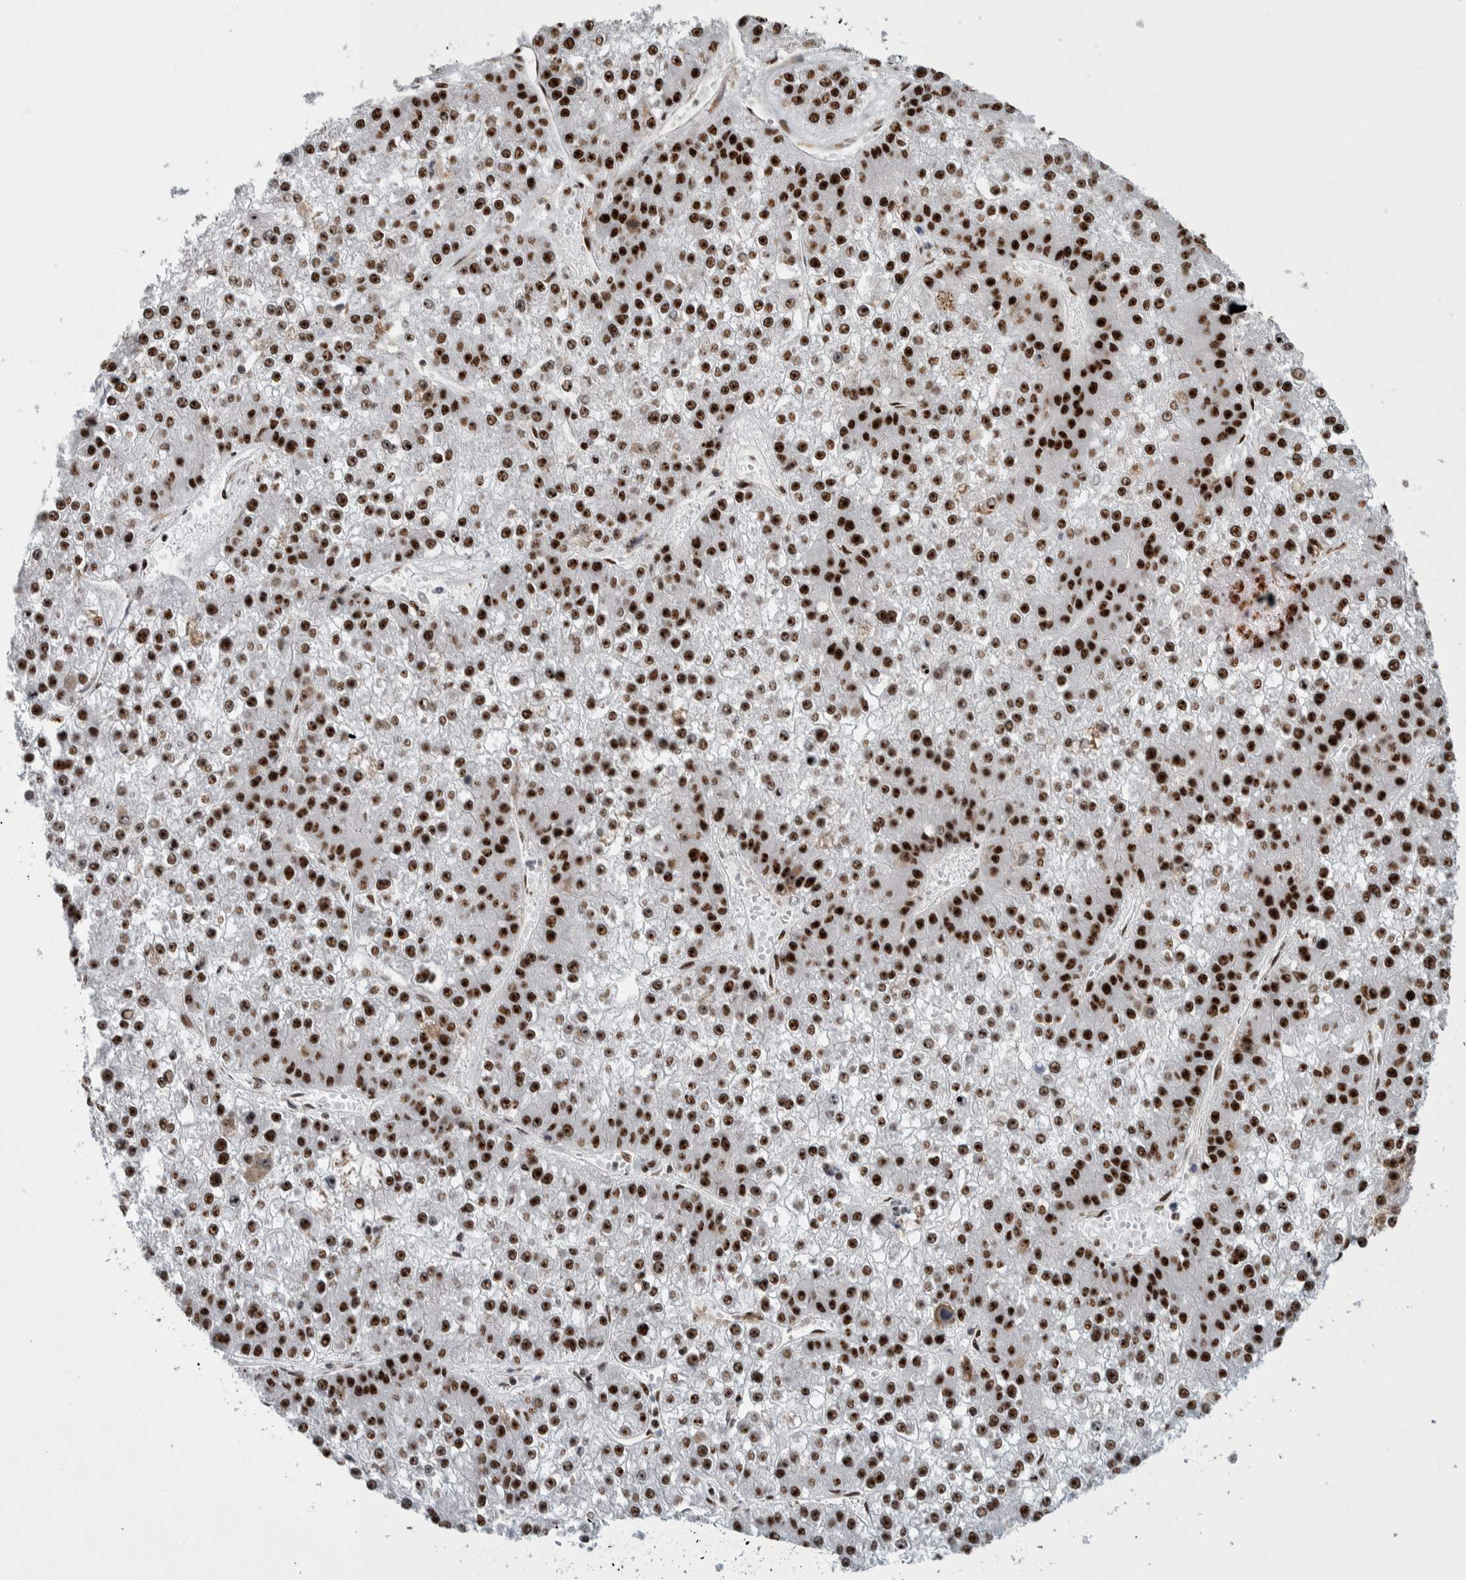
{"staining": {"intensity": "strong", "quantity": ">75%", "location": "nuclear"}, "tissue": "liver cancer", "cell_type": "Tumor cells", "image_type": "cancer", "snomed": [{"axis": "morphology", "description": "Carcinoma, Hepatocellular, NOS"}, {"axis": "topography", "description": "Liver"}], "caption": "This image reveals hepatocellular carcinoma (liver) stained with immunohistochemistry to label a protein in brown. The nuclear of tumor cells show strong positivity for the protein. Nuclei are counter-stained blue.", "gene": "NCL", "patient": {"sex": "female", "age": 73}}